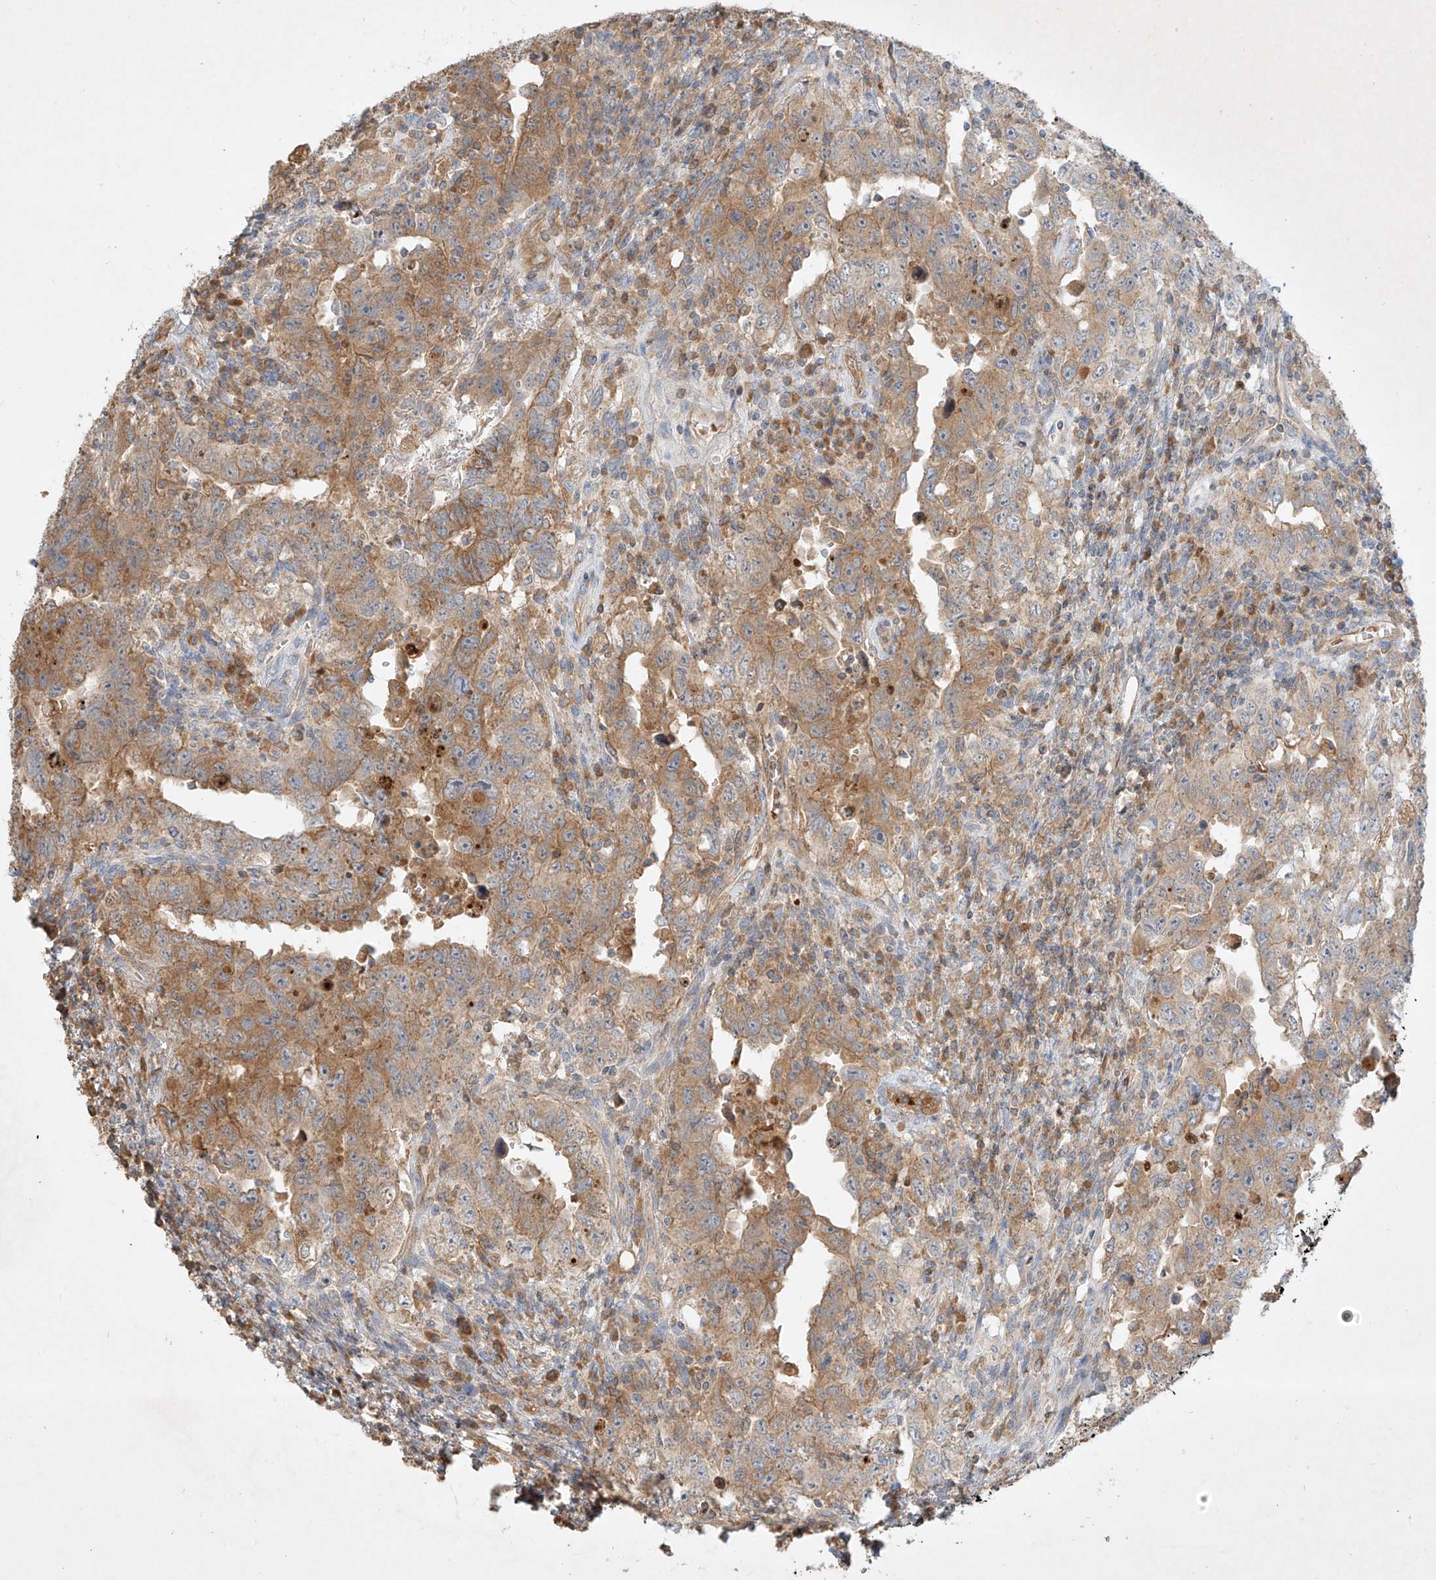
{"staining": {"intensity": "moderate", "quantity": "25%-75%", "location": "cytoplasmic/membranous"}, "tissue": "testis cancer", "cell_type": "Tumor cells", "image_type": "cancer", "snomed": [{"axis": "morphology", "description": "Carcinoma, Embryonal, NOS"}, {"axis": "topography", "description": "Testis"}], "caption": "Immunohistochemical staining of embryonal carcinoma (testis) exhibits medium levels of moderate cytoplasmic/membranous expression in about 25%-75% of tumor cells.", "gene": "KPNA7", "patient": {"sex": "male", "age": 26}}